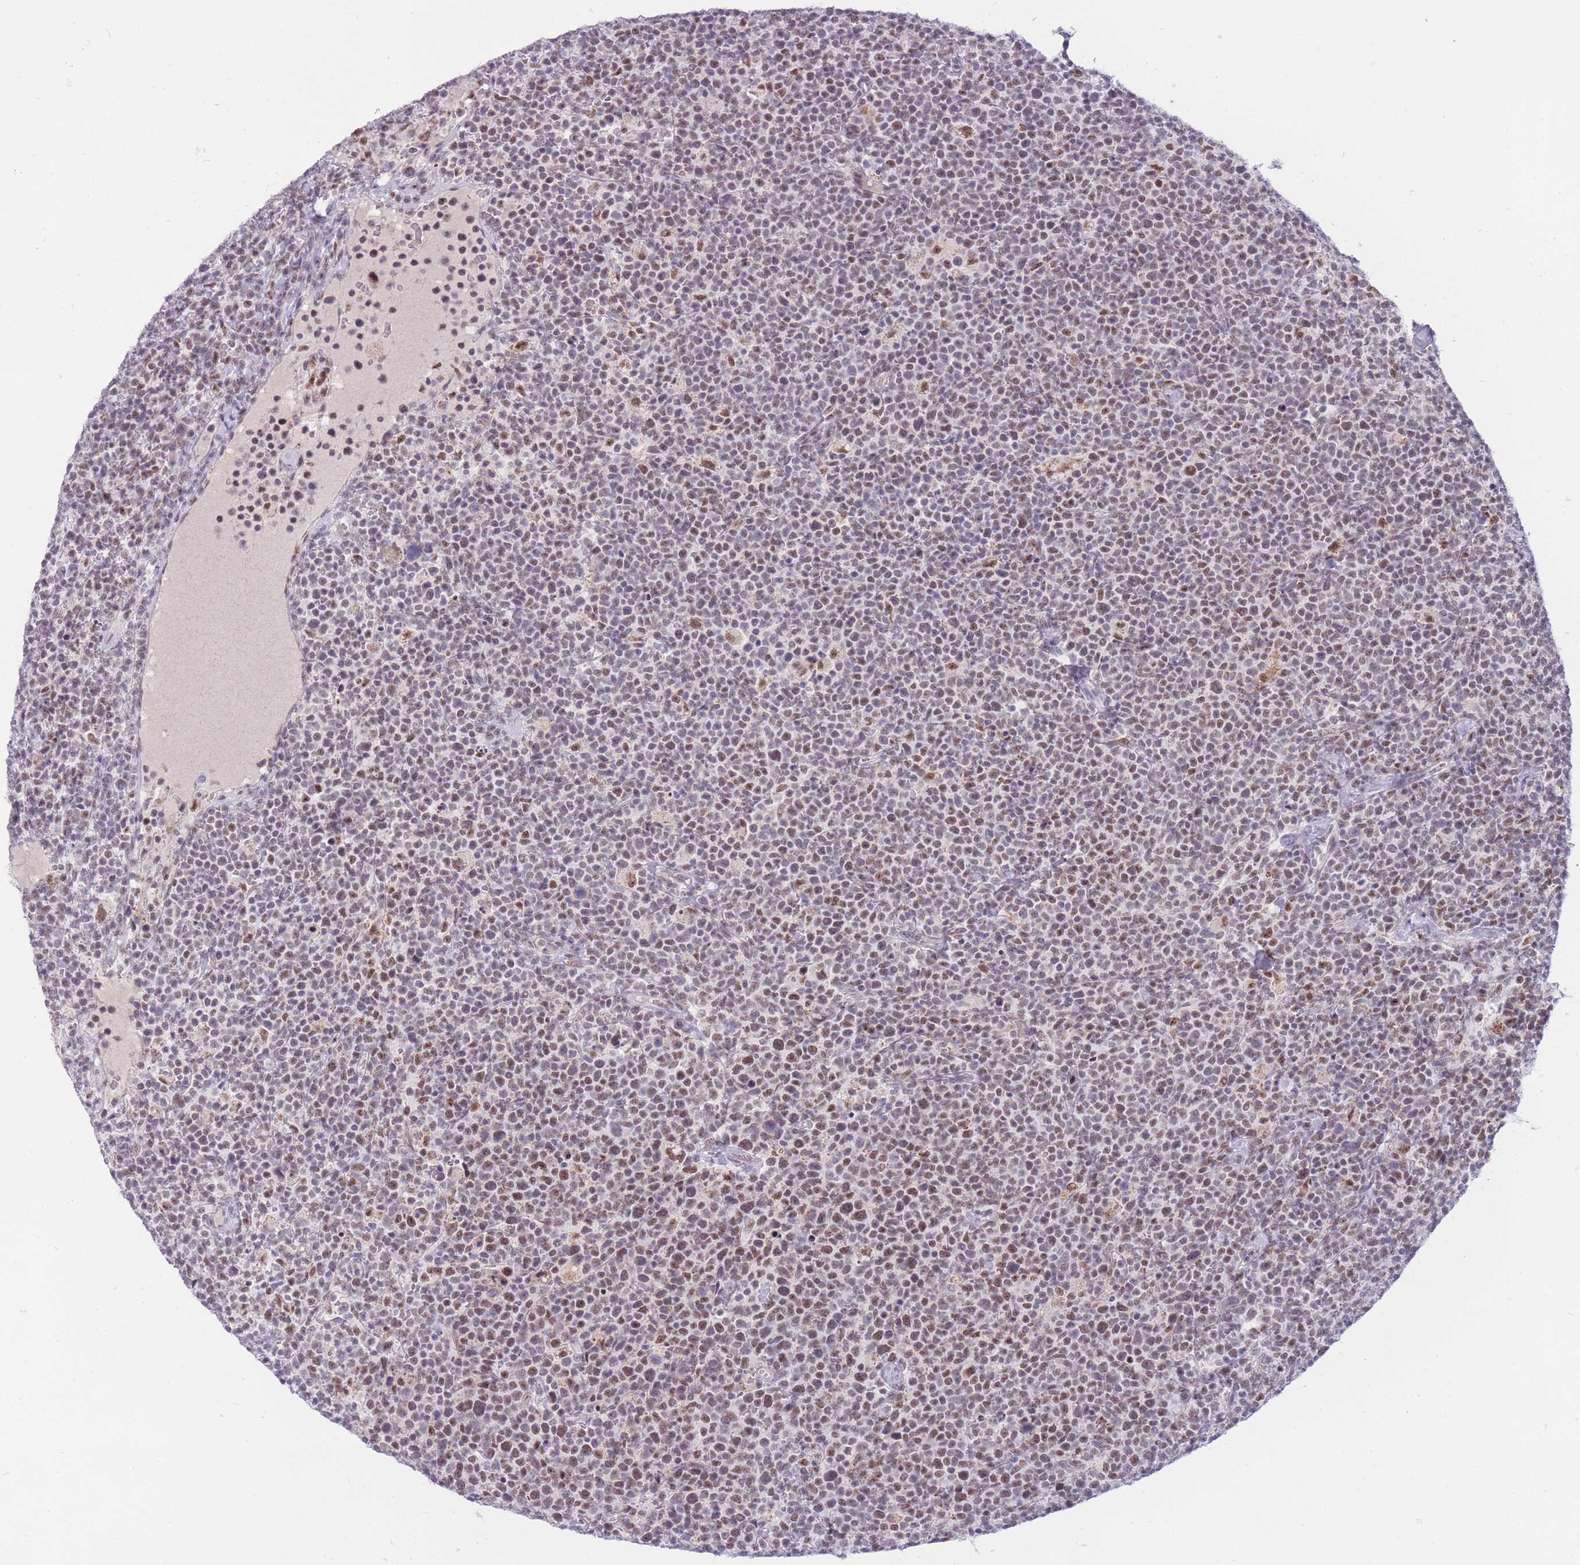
{"staining": {"intensity": "weak", "quantity": "25%-75%", "location": "nuclear"}, "tissue": "lymphoma", "cell_type": "Tumor cells", "image_type": "cancer", "snomed": [{"axis": "morphology", "description": "Malignant lymphoma, non-Hodgkin's type, High grade"}, {"axis": "topography", "description": "Lymph node"}], "caption": "A histopathology image of lymphoma stained for a protein exhibits weak nuclear brown staining in tumor cells.", "gene": "CYP2B6", "patient": {"sex": "male", "age": 61}}